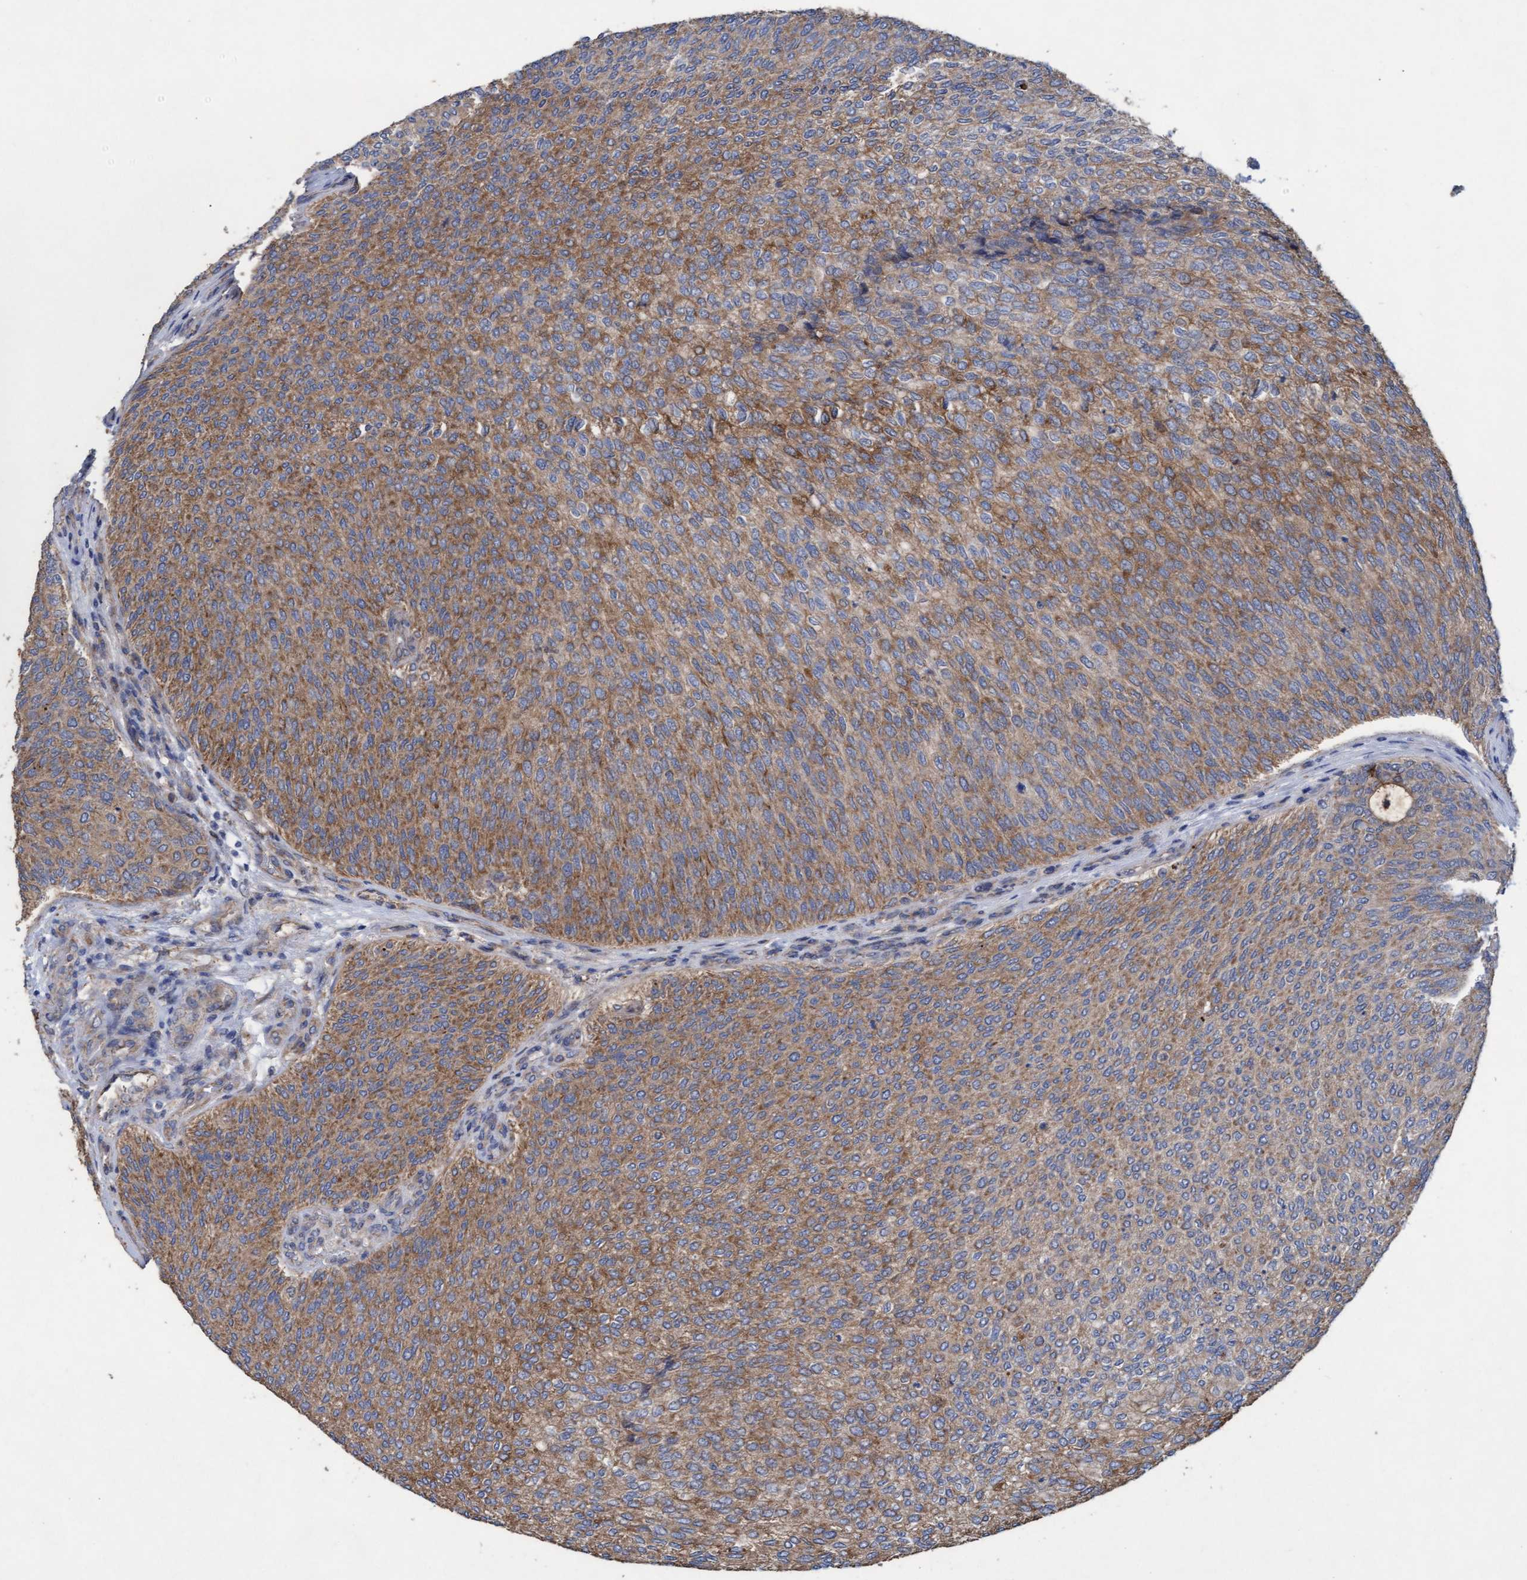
{"staining": {"intensity": "moderate", "quantity": ">75%", "location": "cytoplasmic/membranous"}, "tissue": "urothelial cancer", "cell_type": "Tumor cells", "image_type": "cancer", "snomed": [{"axis": "morphology", "description": "Urothelial carcinoma, Low grade"}, {"axis": "topography", "description": "Urinary bladder"}], "caption": "Tumor cells reveal medium levels of moderate cytoplasmic/membranous positivity in about >75% of cells in human urothelial carcinoma (low-grade). The staining was performed using DAB (3,3'-diaminobenzidine) to visualize the protein expression in brown, while the nuclei were stained in blue with hematoxylin (Magnification: 20x).", "gene": "MRPL38", "patient": {"sex": "female", "age": 79}}